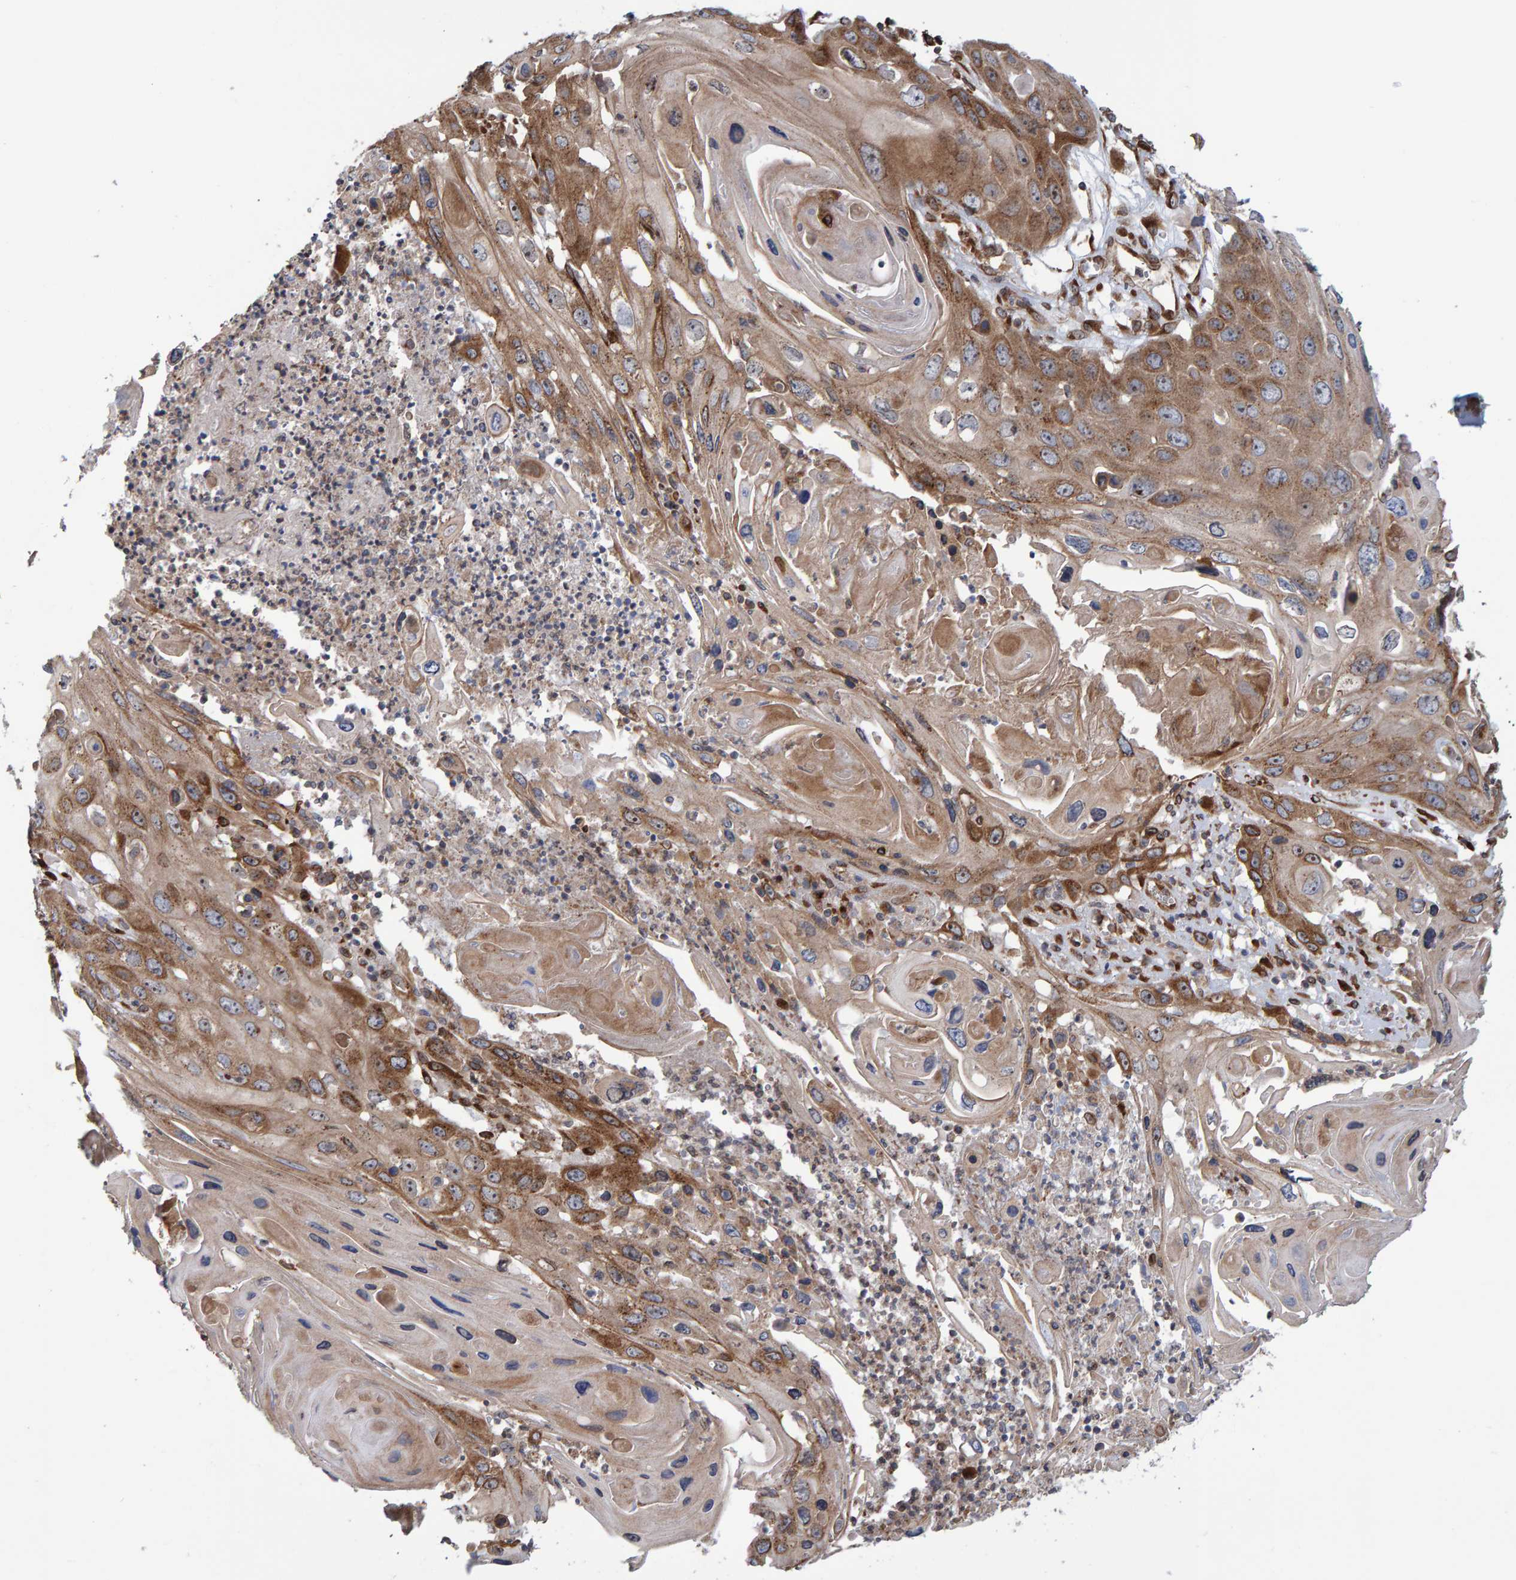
{"staining": {"intensity": "moderate", "quantity": ">75%", "location": "cytoplasmic/membranous"}, "tissue": "skin cancer", "cell_type": "Tumor cells", "image_type": "cancer", "snomed": [{"axis": "morphology", "description": "Squamous cell carcinoma, NOS"}, {"axis": "topography", "description": "Skin"}], "caption": "This is a histology image of immunohistochemistry staining of skin cancer (squamous cell carcinoma), which shows moderate staining in the cytoplasmic/membranous of tumor cells.", "gene": "FAM117A", "patient": {"sex": "male", "age": 55}}